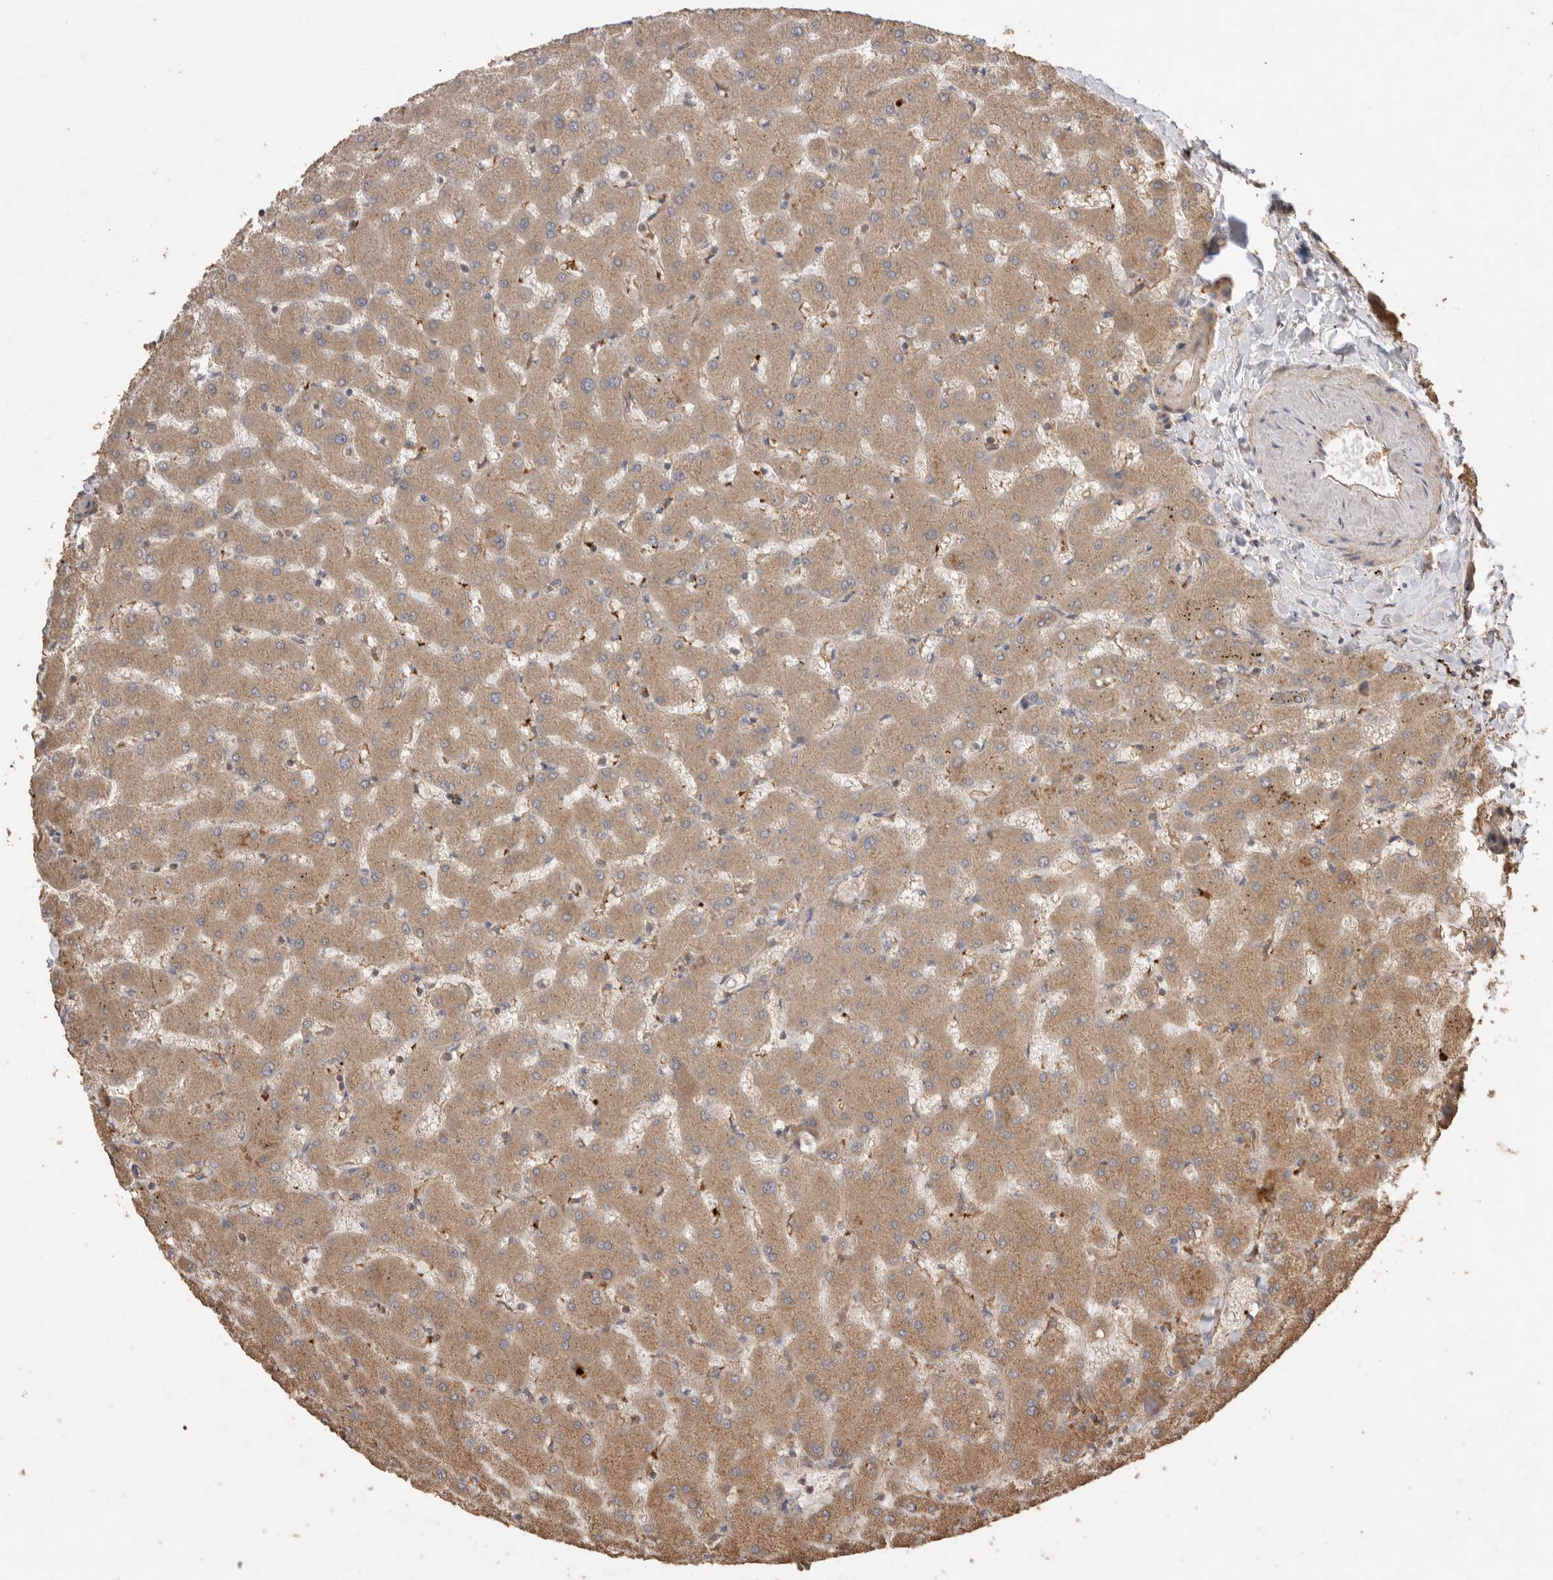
{"staining": {"intensity": "weak", "quantity": ">75%", "location": "cytoplasmic/membranous"}, "tissue": "liver", "cell_type": "Cholangiocytes", "image_type": "normal", "snomed": [{"axis": "morphology", "description": "Normal tissue, NOS"}, {"axis": "topography", "description": "Liver"}], "caption": "Liver stained with DAB (3,3'-diaminobenzidine) immunohistochemistry shows low levels of weak cytoplasmic/membranous staining in approximately >75% of cholangiocytes. Nuclei are stained in blue.", "gene": "SNX31", "patient": {"sex": "female", "age": 63}}